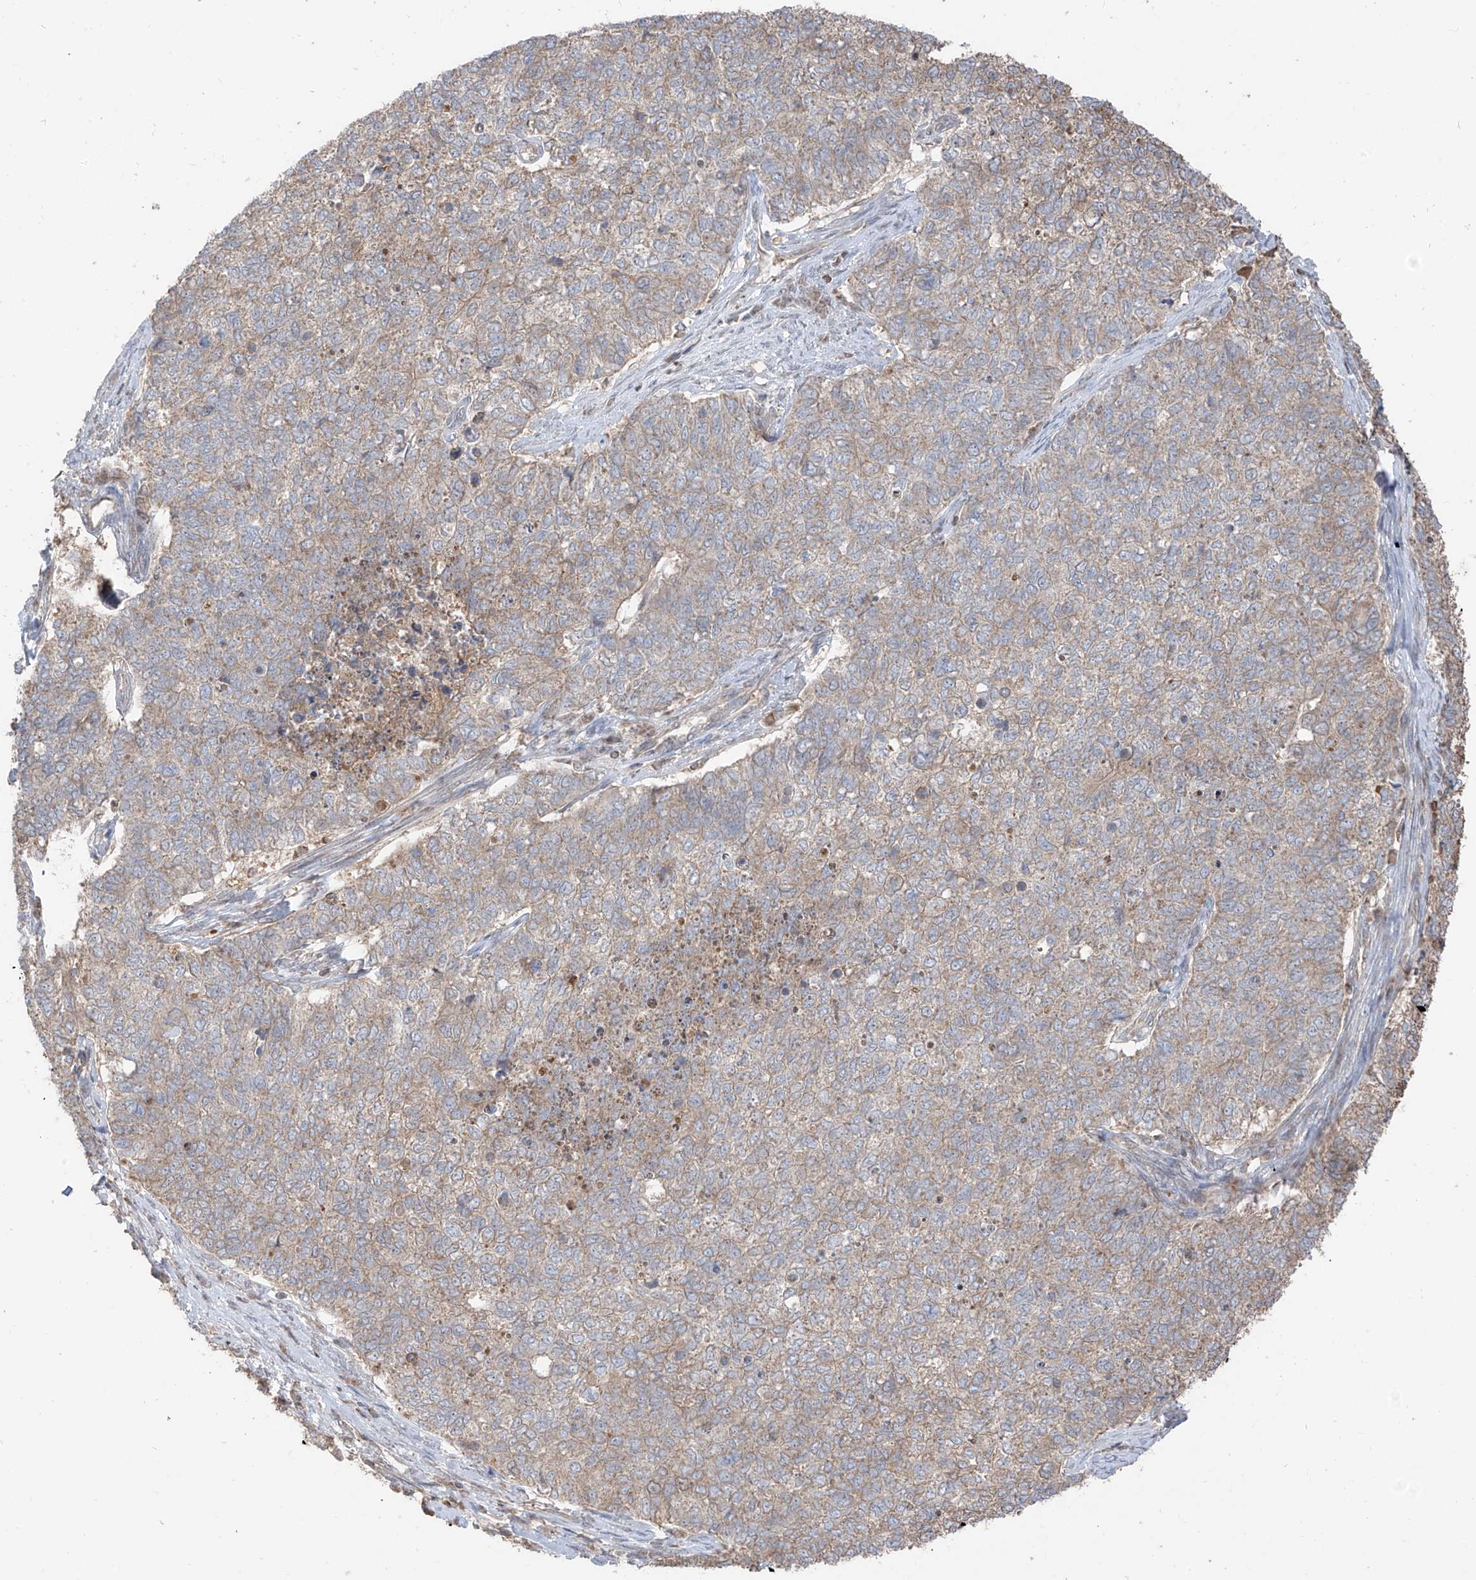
{"staining": {"intensity": "weak", "quantity": ">75%", "location": "cytoplasmic/membranous"}, "tissue": "cervical cancer", "cell_type": "Tumor cells", "image_type": "cancer", "snomed": [{"axis": "morphology", "description": "Squamous cell carcinoma, NOS"}, {"axis": "topography", "description": "Cervix"}], "caption": "The image exhibits immunohistochemical staining of squamous cell carcinoma (cervical). There is weak cytoplasmic/membranous expression is identified in about >75% of tumor cells. (Stains: DAB (3,3'-diaminobenzidine) in brown, nuclei in blue, Microscopy: brightfield microscopy at high magnification).", "gene": "ETHE1", "patient": {"sex": "female", "age": 63}}